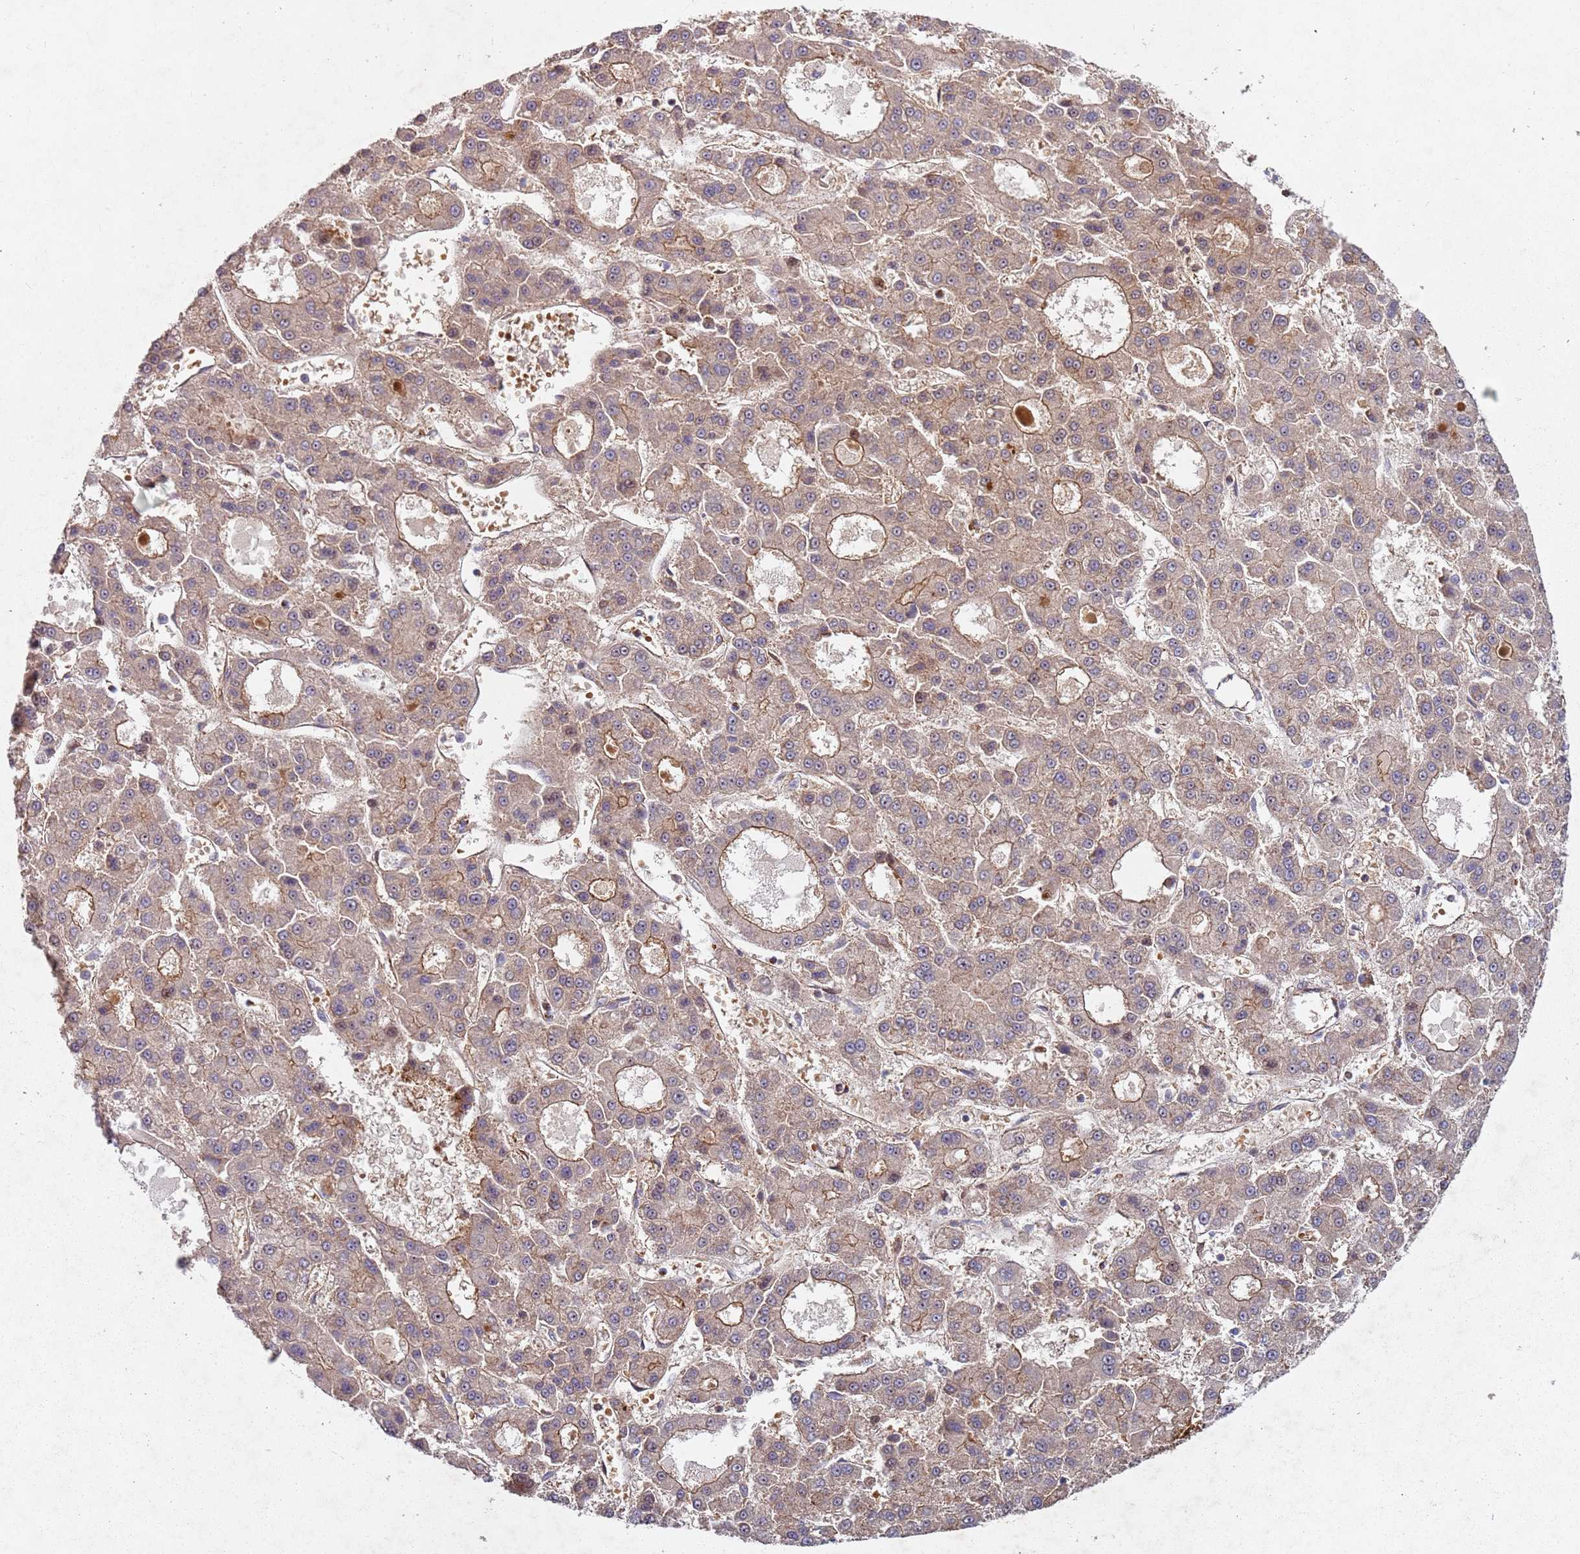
{"staining": {"intensity": "weak", "quantity": ">75%", "location": "cytoplasmic/membranous"}, "tissue": "liver cancer", "cell_type": "Tumor cells", "image_type": "cancer", "snomed": [{"axis": "morphology", "description": "Carcinoma, Hepatocellular, NOS"}, {"axis": "topography", "description": "Liver"}], "caption": "An IHC micrograph of neoplastic tissue is shown. Protein staining in brown labels weak cytoplasmic/membranous positivity in liver hepatocellular carcinoma within tumor cells.", "gene": "C2CD4B", "patient": {"sex": "male", "age": 70}}